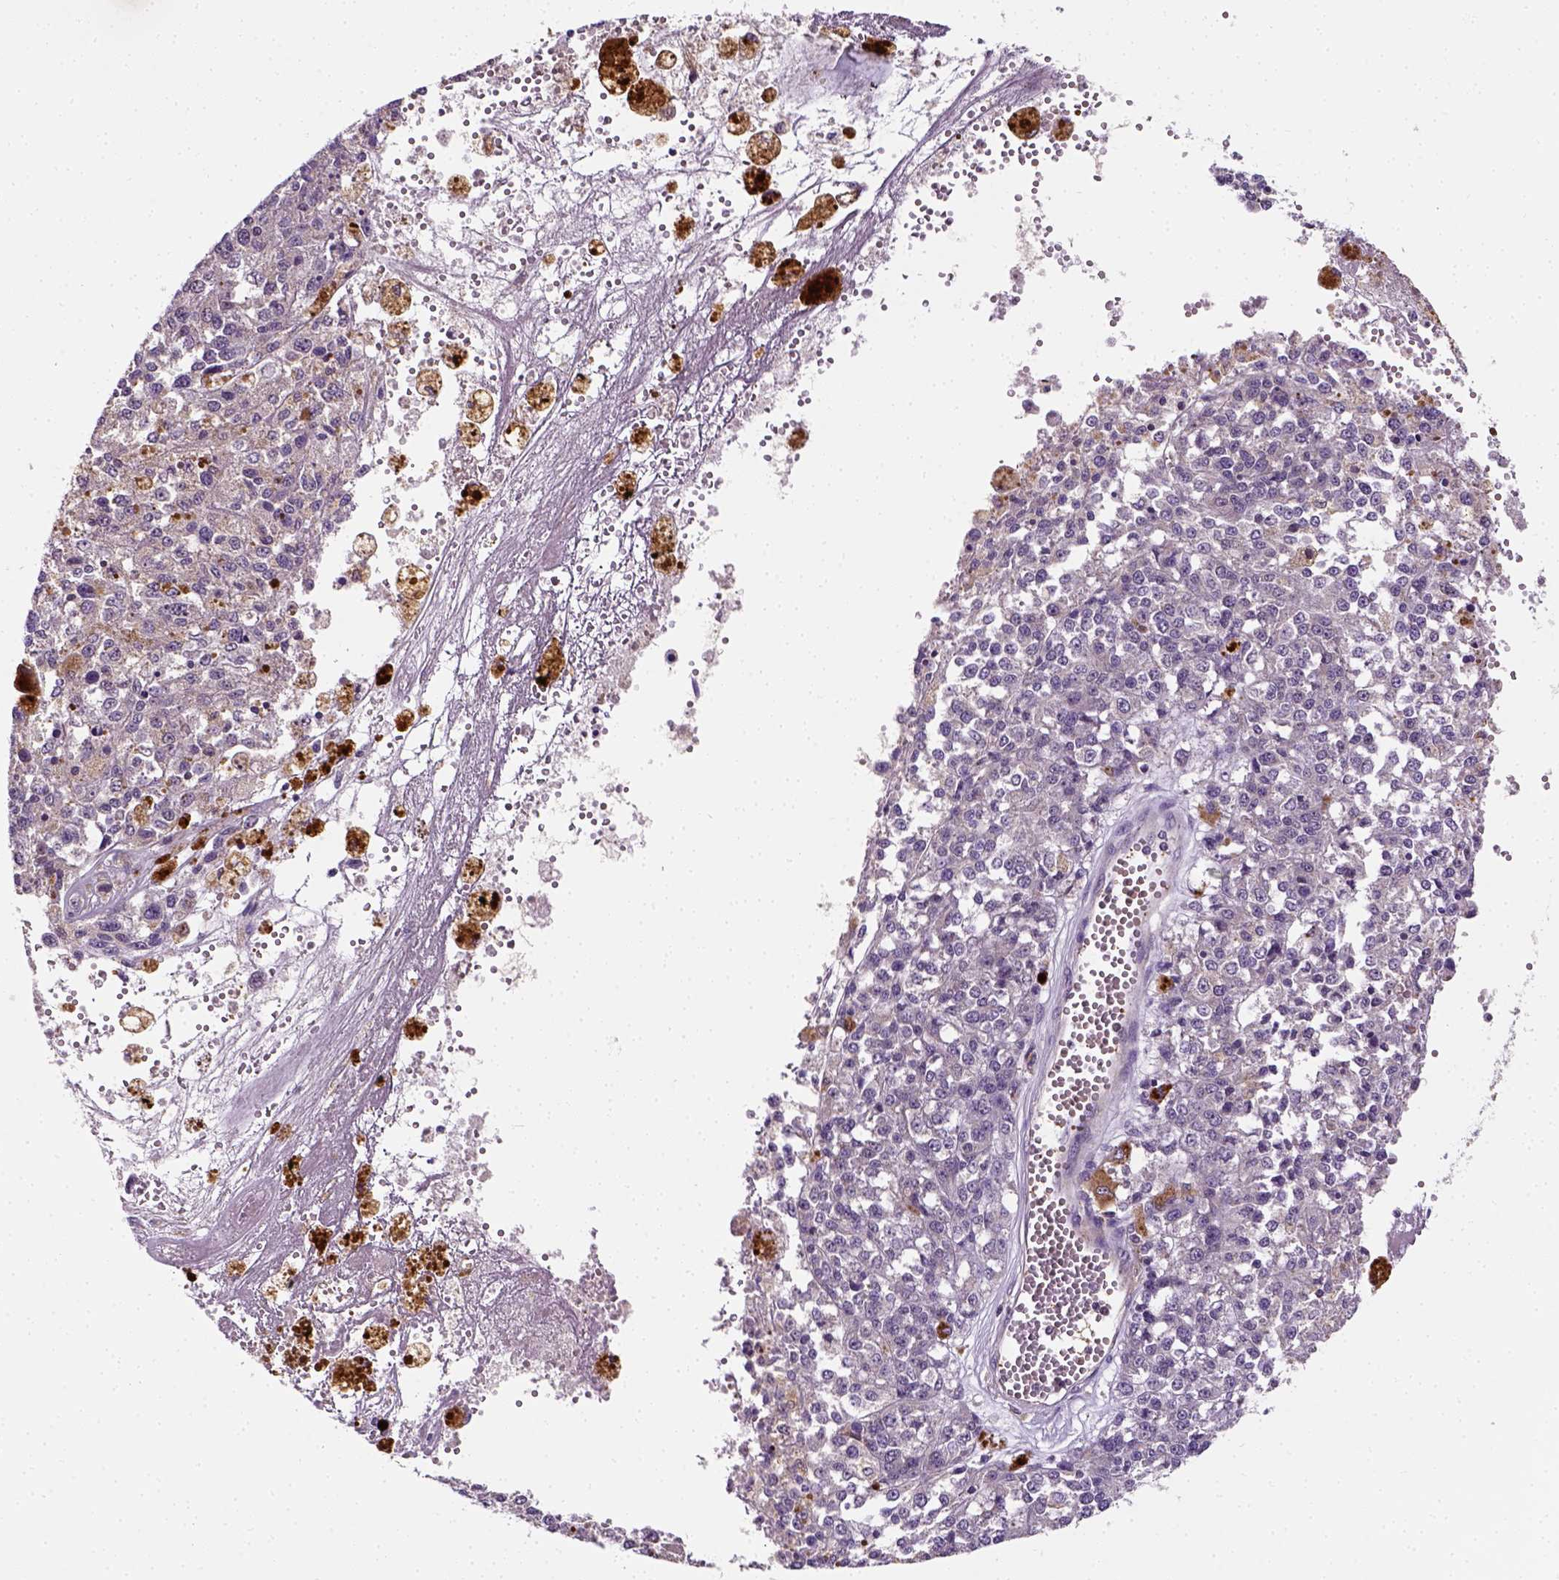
{"staining": {"intensity": "negative", "quantity": "none", "location": "none"}, "tissue": "melanoma", "cell_type": "Tumor cells", "image_type": "cancer", "snomed": [{"axis": "morphology", "description": "Malignant melanoma, Metastatic site"}, {"axis": "topography", "description": "Lymph node"}], "caption": "High magnification brightfield microscopy of melanoma stained with DAB (brown) and counterstained with hematoxylin (blue): tumor cells show no significant staining.", "gene": "MATK", "patient": {"sex": "female", "age": 64}}